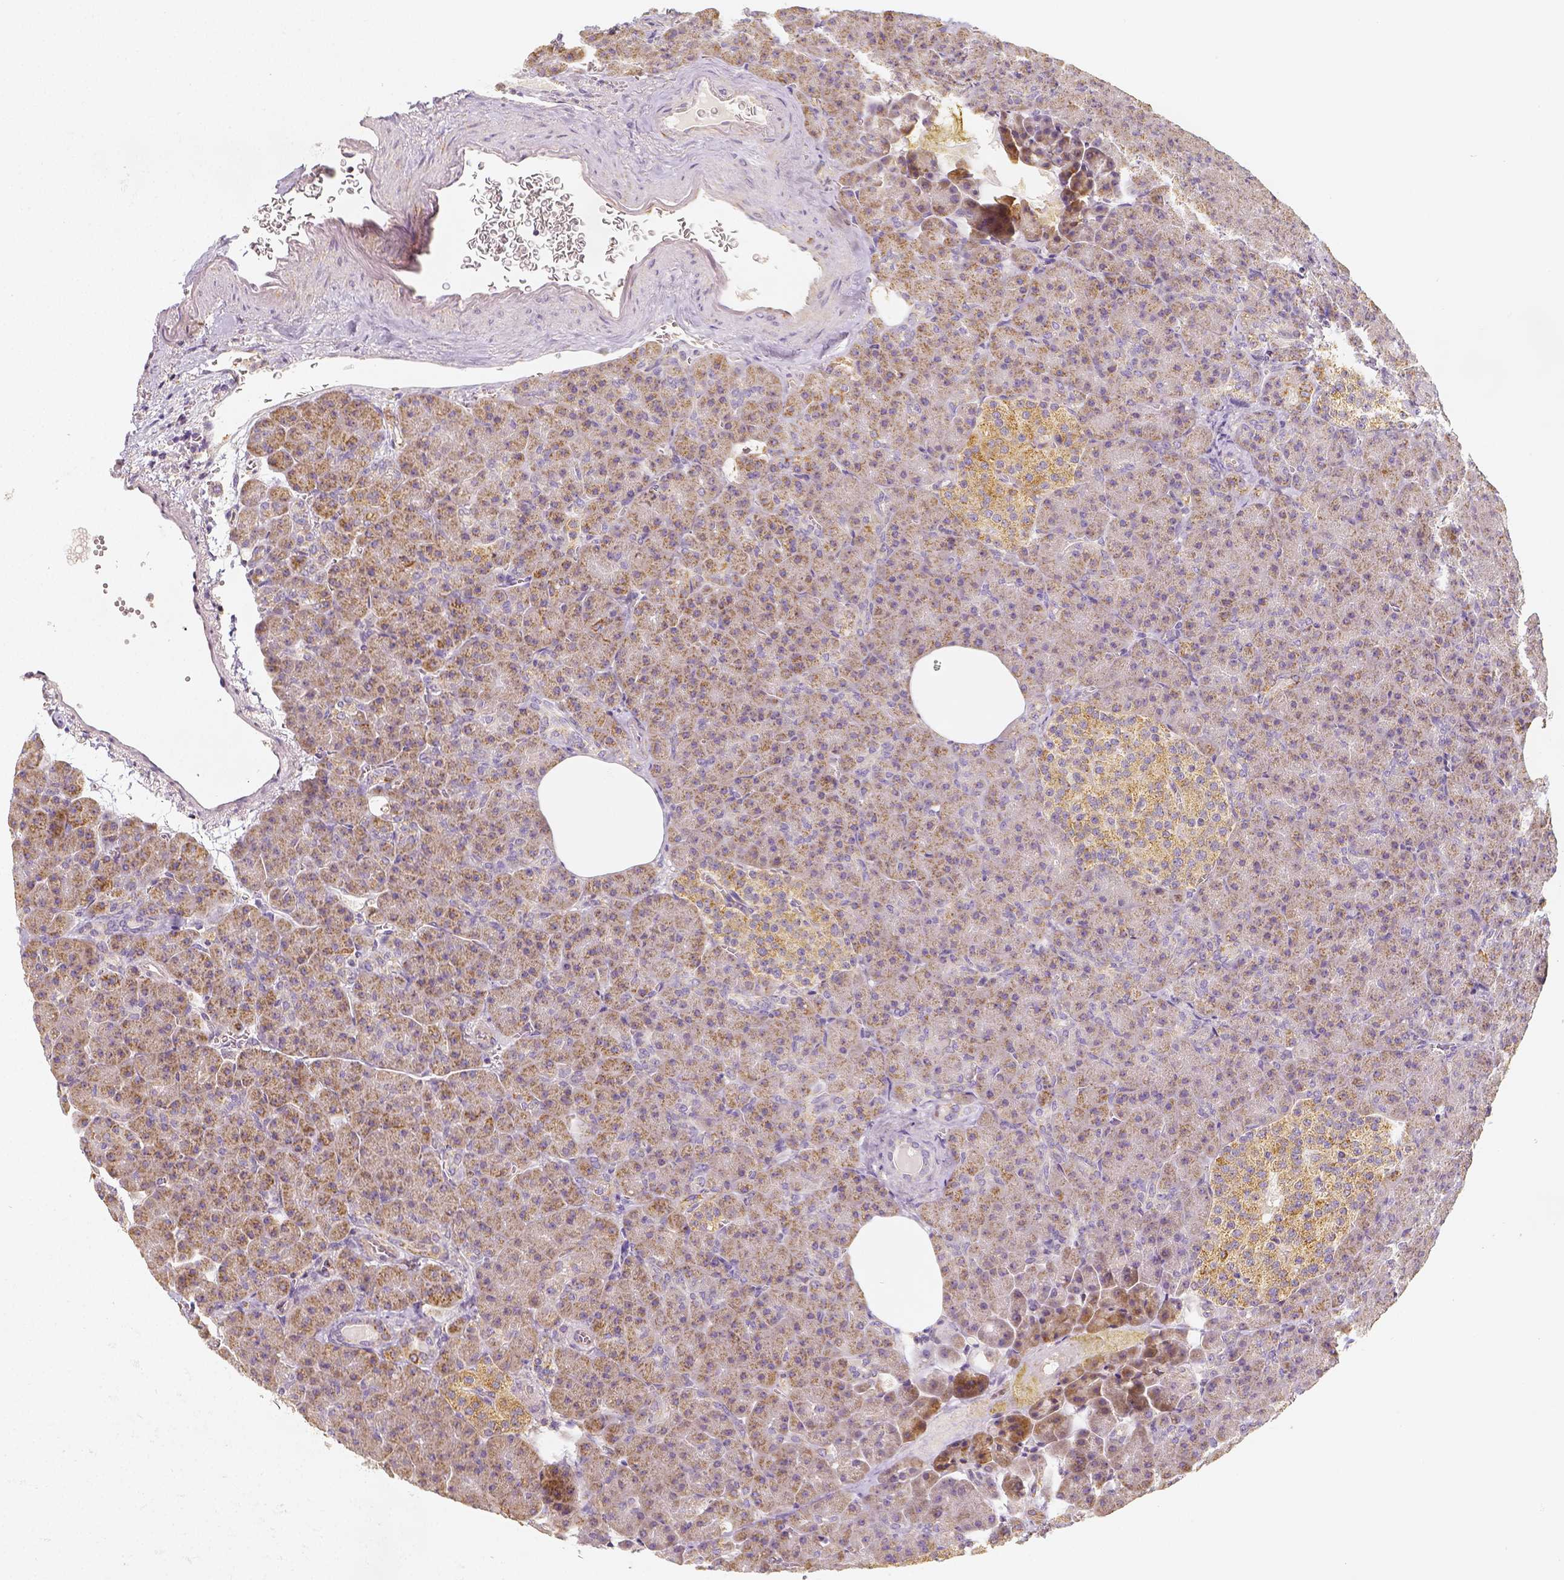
{"staining": {"intensity": "moderate", "quantity": ">75%", "location": "cytoplasmic/membranous"}, "tissue": "pancreas", "cell_type": "Exocrine glandular cells", "image_type": "normal", "snomed": [{"axis": "morphology", "description": "Normal tissue, NOS"}, {"axis": "topography", "description": "Pancreas"}], "caption": "Unremarkable pancreas demonstrates moderate cytoplasmic/membranous positivity in about >75% of exocrine glandular cells.", "gene": "PGAM5", "patient": {"sex": "female", "age": 74}}